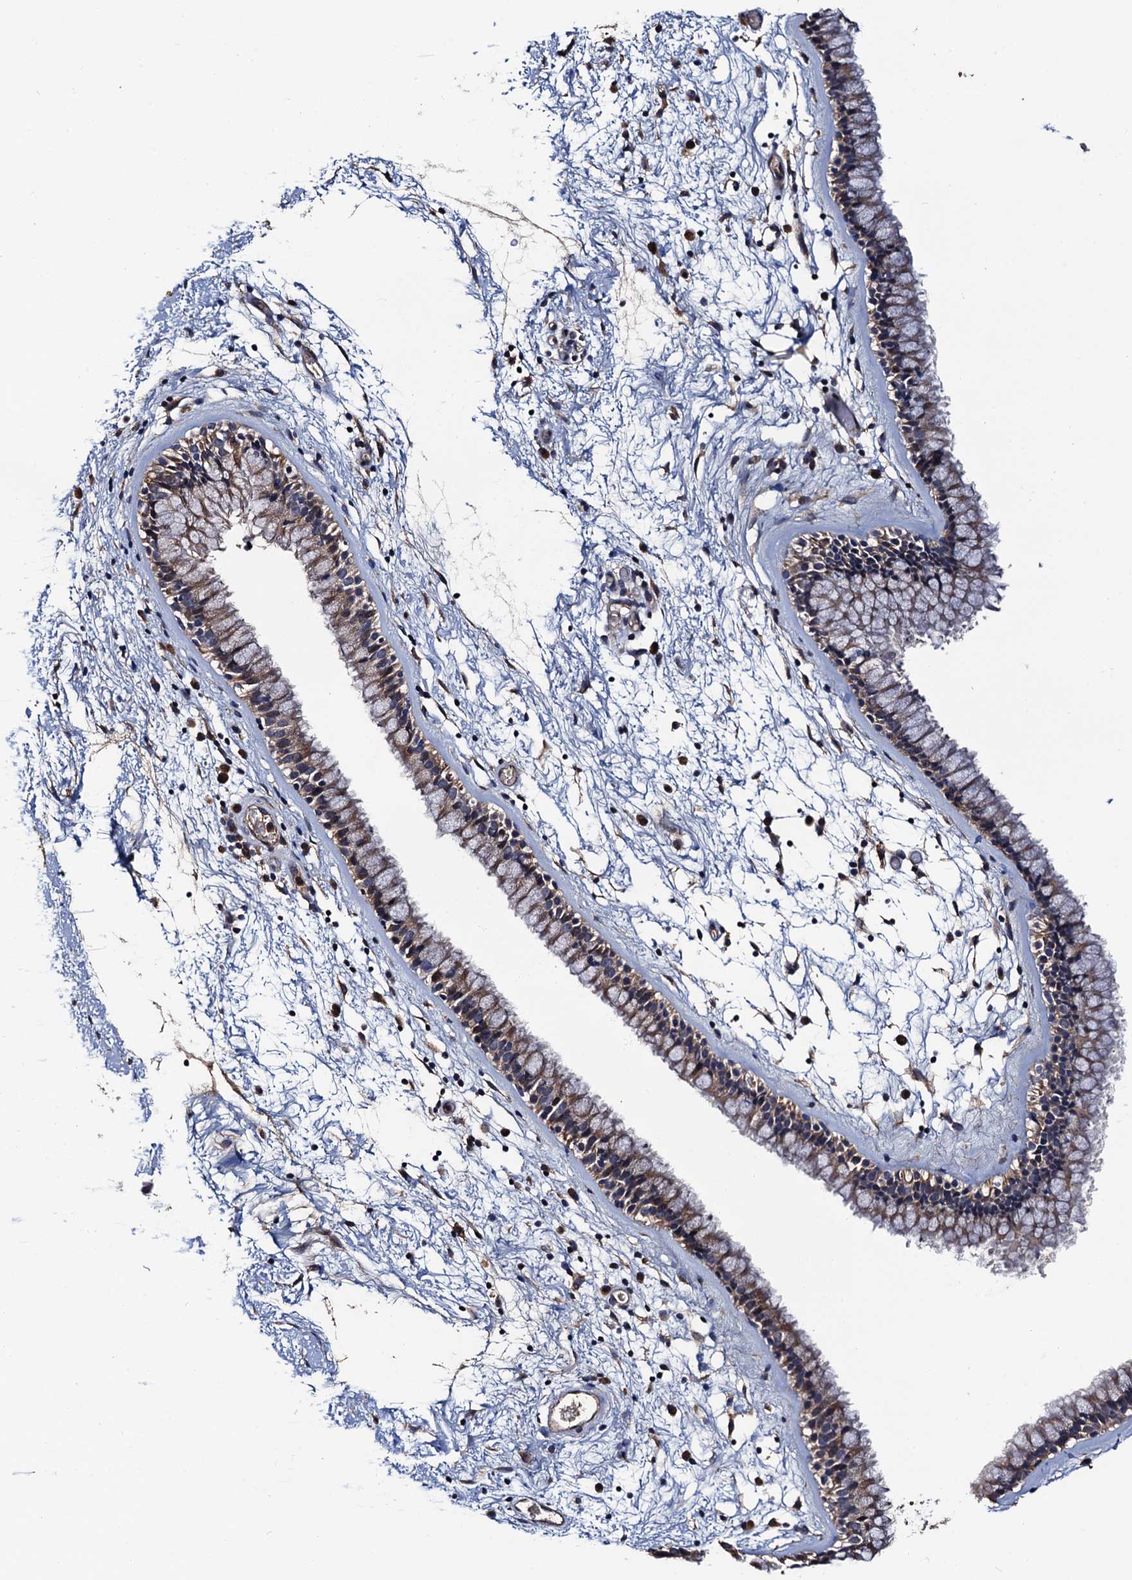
{"staining": {"intensity": "weak", "quantity": ">75%", "location": "cytoplasmic/membranous"}, "tissue": "nasopharynx", "cell_type": "Respiratory epithelial cells", "image_type": "normal", "snomed": [{"axis": "morphology", "description": "Normal tissue, NOS"}, {"axis": "morphology", "description": "Inflammation, NOS"}, {"axis": "topography", "description": "Nasopharynx"}], "caption": "A low amount of weak cytoplasmic/membranous staining is identified in about >75% of respiratory epithelial cells in normal nasopharynx.", "gene": "RGS11", "patient": {"sex": "male", "age": 48}}